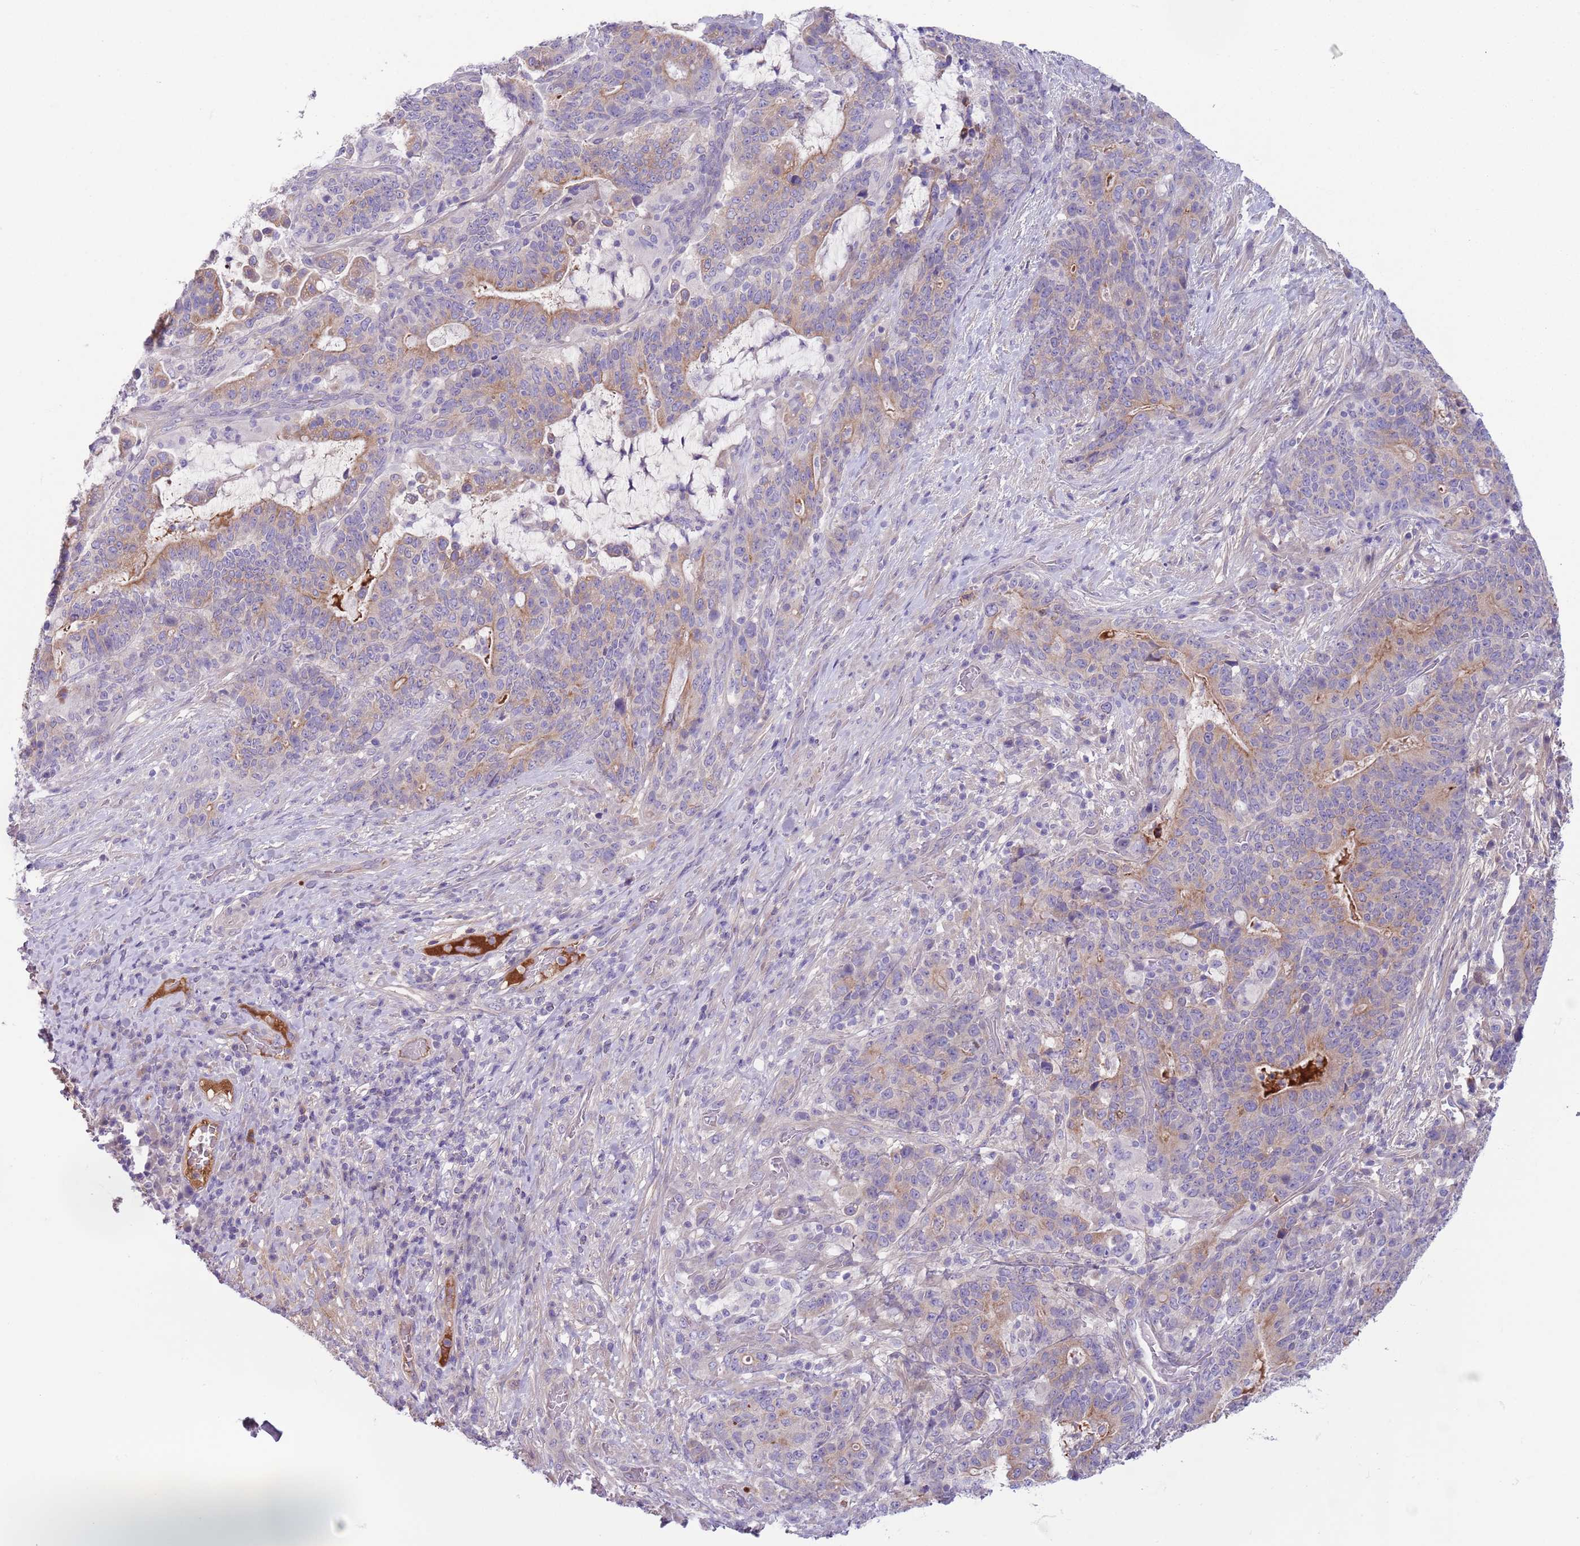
{"staining": {"intensity": "weak", "quantity": "<25%", "location": "cytoplasmic/membranous"}, "tissue": "stomach cancer", "cell_type": "Tumor cells", "image_type": "cancer", "snomed": [{"axis": "morphology", "description": "Normal tissue, NOS"}, {"axis": "morphology", "description": "Adenocarcinoma, NOS"}, {"axis": "topography", "description": "Stomach"}], "caption": "Image shows no protein expression in tumor cells of stomach cancer tissue. The staining is performed using DAB brown chromogen with nuclei counter-stained in using hematoxylin.", "gene": "CFH", "patient": {"sex": "female", "age": 64}}